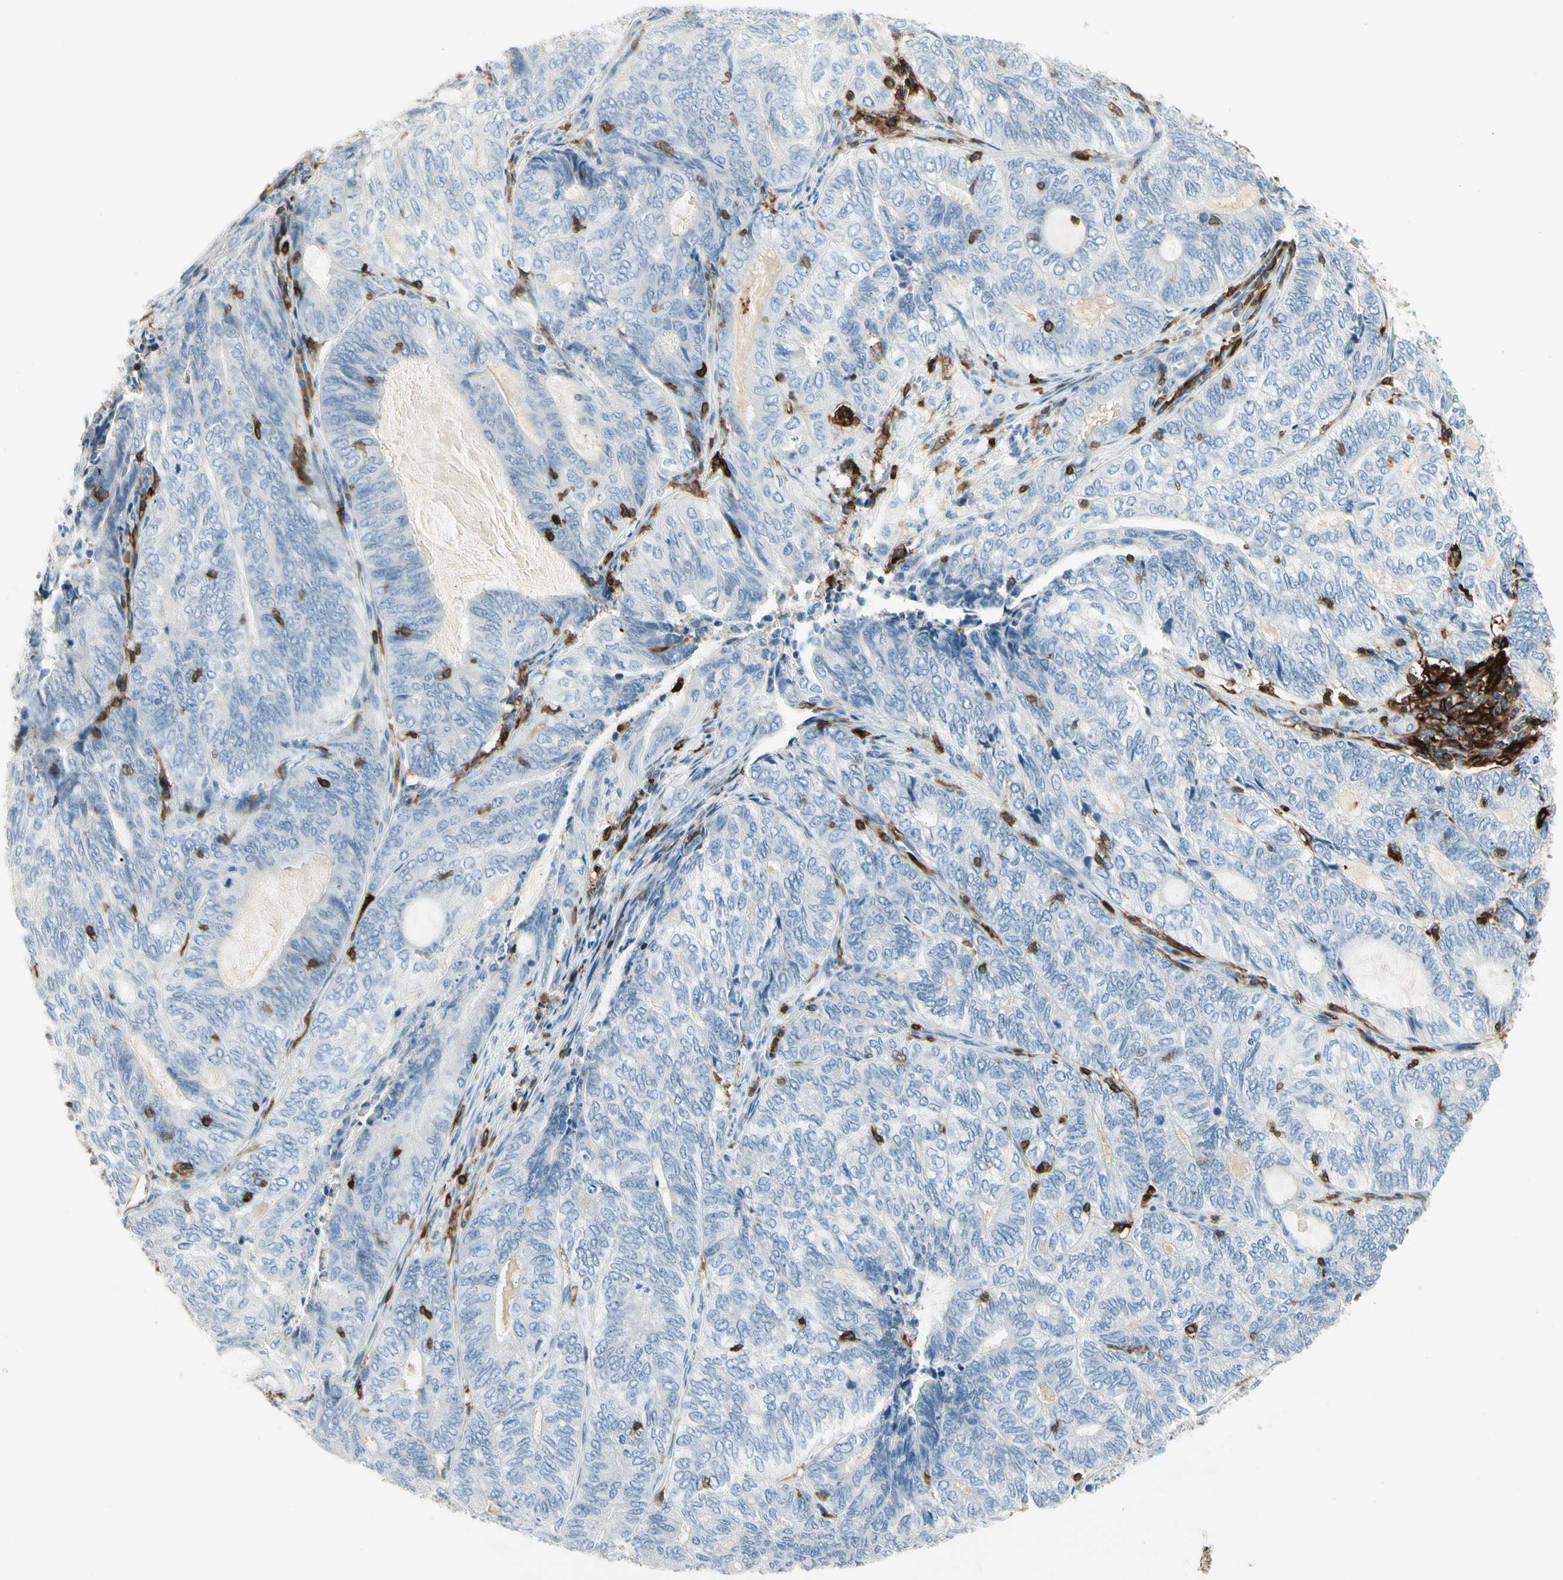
{"staining": {"intensity": "negative", "quantity": "none", "location": "none"}, "tissue": "endometrial cancer", "cell_type": "Tumor cells", "image_type": "cancer", "snomed": [{"axis": "morphology", "description": "Adenocarcinoma, NOS"}, {"axis": "topography", "description": "Uterus"}, {"axis": "topography", "description": "Endometrium"}], "caption": "An IHC micrograph of endometrial cancer is shown. There is no staining in tumor cells of endometrial cancer.", "gene": "ITGB2", "patient": {"sex": "female", "age": 70}}